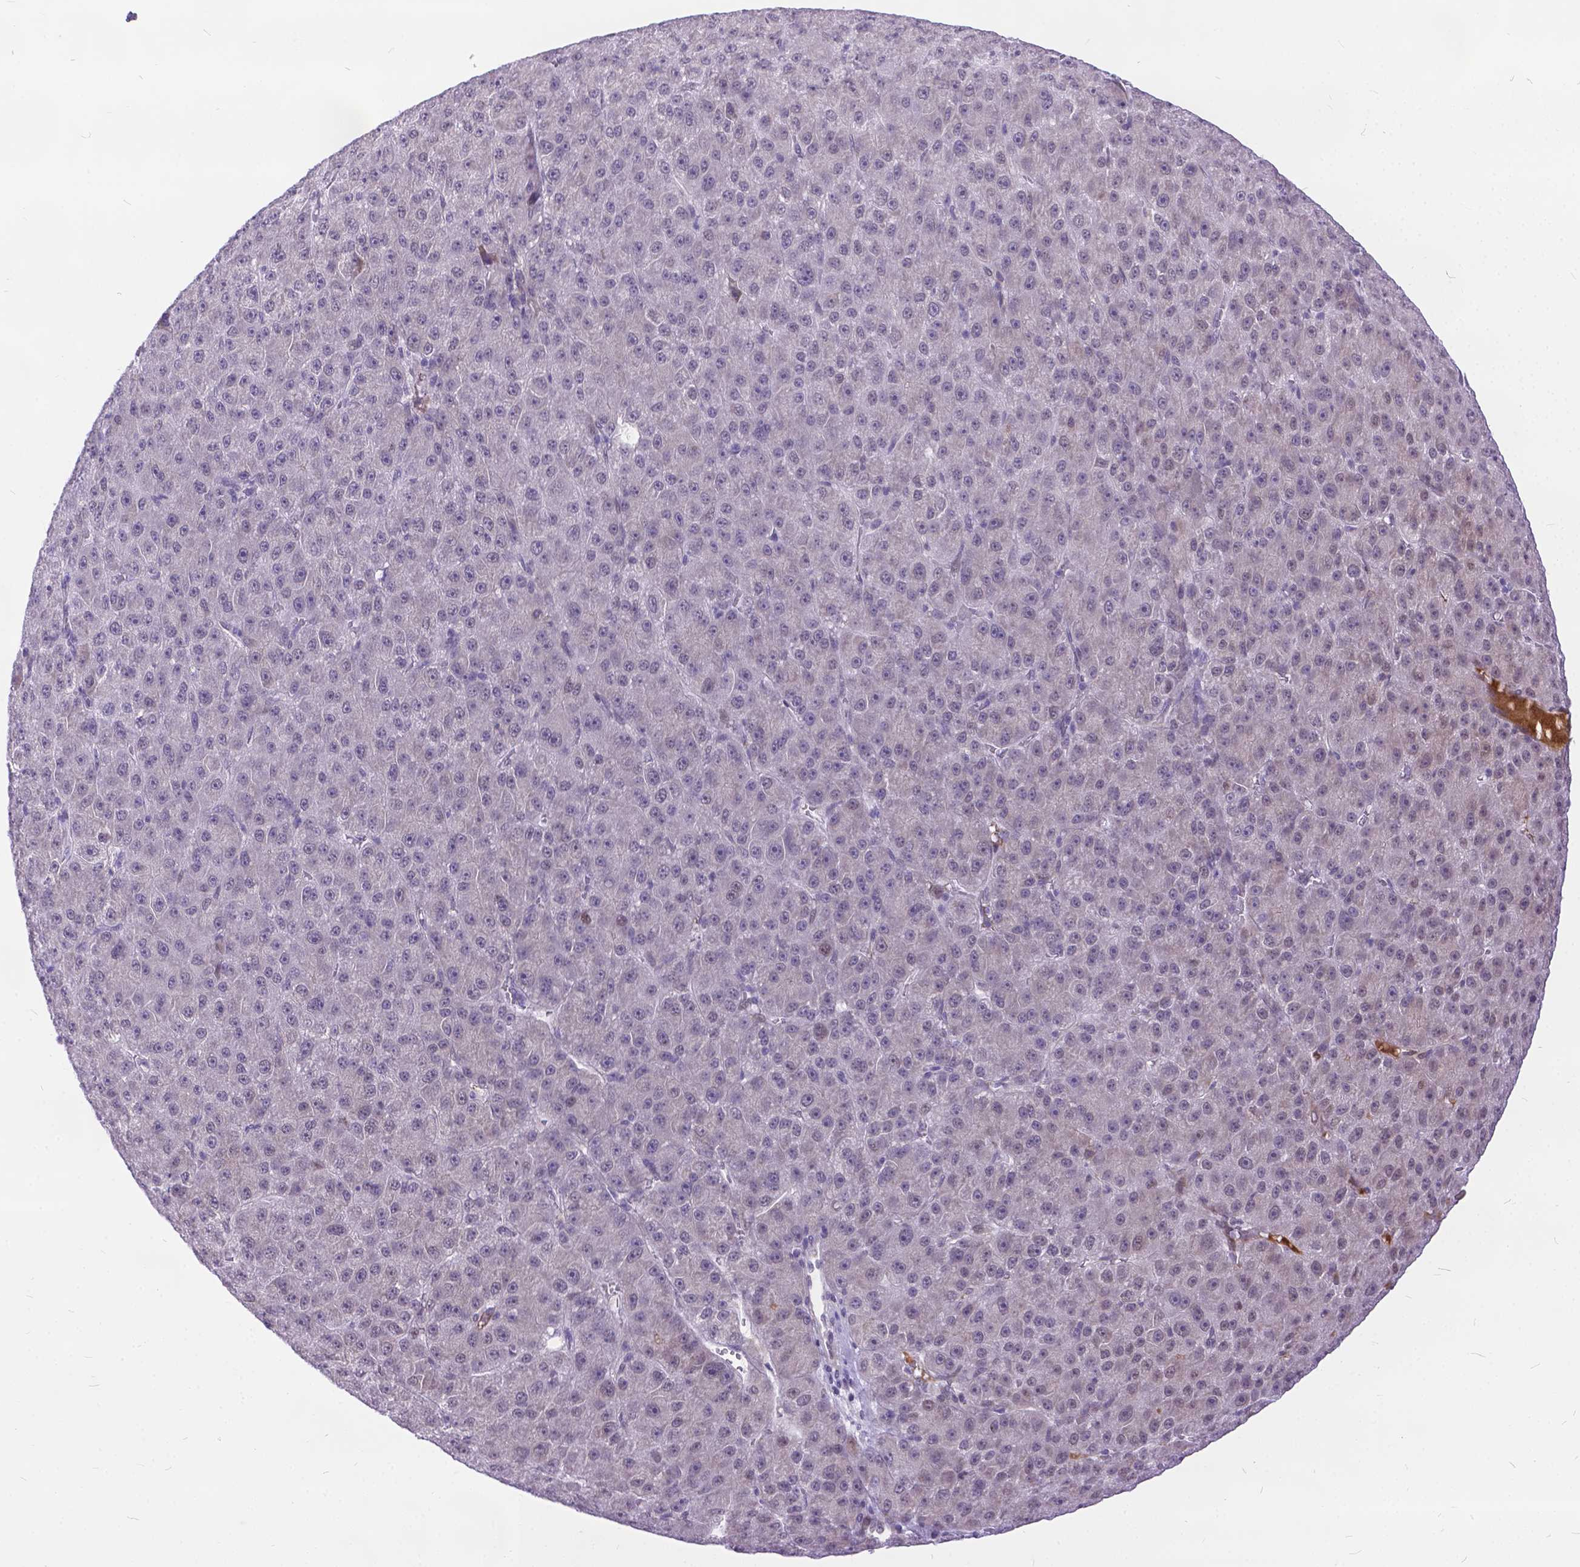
{"staining": {"intensity": "weak", "quantity": "<25%", "location": "nuclear"}, "tissue": "liver cancer", "cell_type": "Tumor cells", "image_type": "cancer", "snomed": [{"axis": "morphology", "description": "Carcinoma, Hepatocellular, NOS"}, {"axis": "topography", "description": "Liver"}], "caption": "Hepatocellular carcinoma (liver) stained for a protein using IHC reveals no staining tumor cells.", "gene": "FAM124B", "patient": {"sex": "male", "age": 67}}